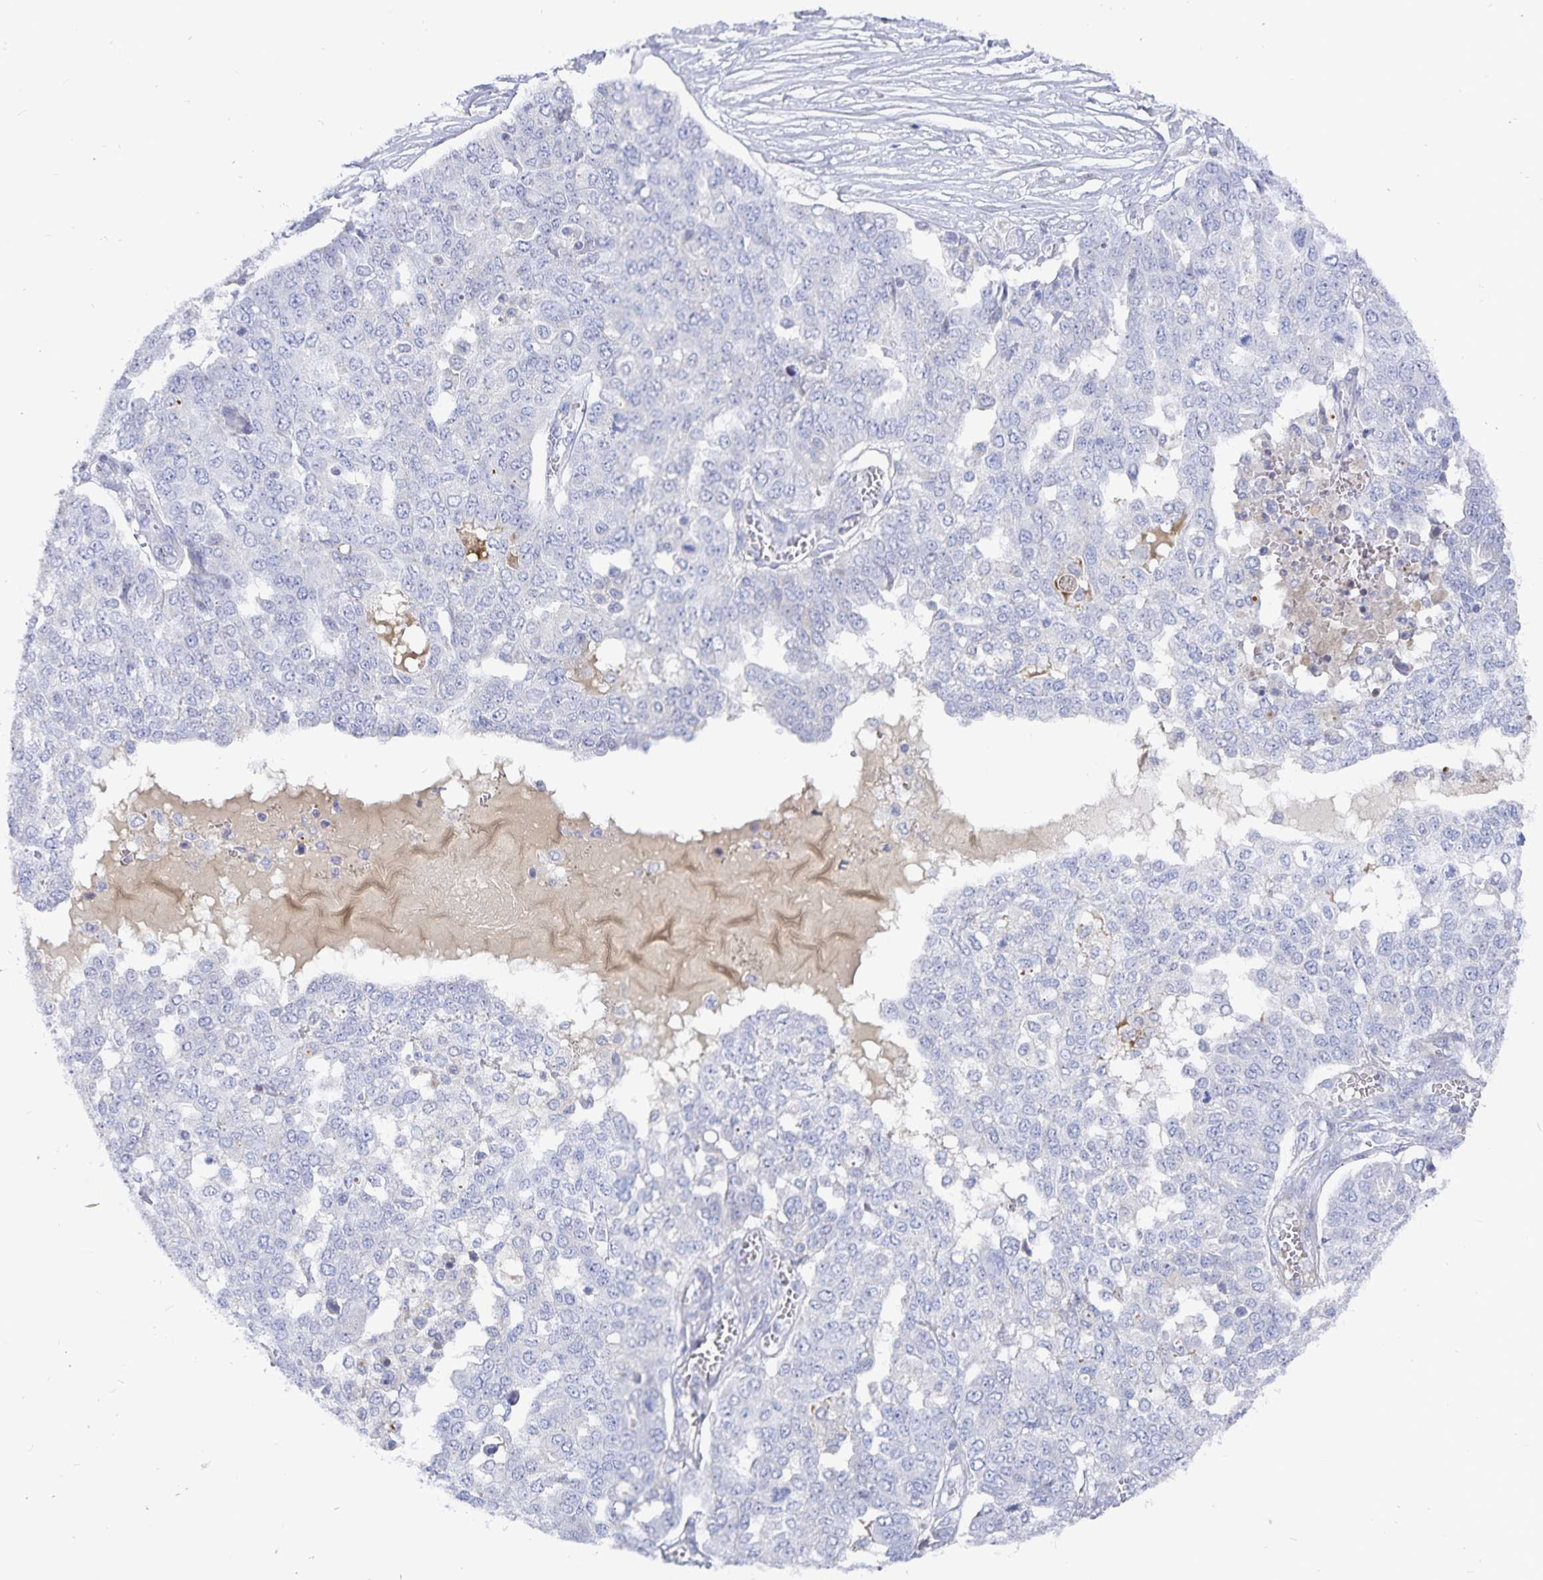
{"staining": {"intensity": "negative", "quantity": "none", "location": "none"}, "tissue": "ovarian cancer", "cell_type": "Tumor cells", "image_type": "cancer", "snomed": [{"axis": "morphology", "description": "Cystadenocarcinoma, serous, NOS"}, {"axis": "topography", "description": "Soft tissue"}, {"axis": "topography", "description": "Ovary"}], "caption": "High power microscopy image of an IHC histopathology image of ovarian cancer, revealing no significant positivity in tumor cells. (DAB immunohistochemistry, high magnification).", "gene": "PKHD1", "patient": {"sex": "female", "age": 57}}